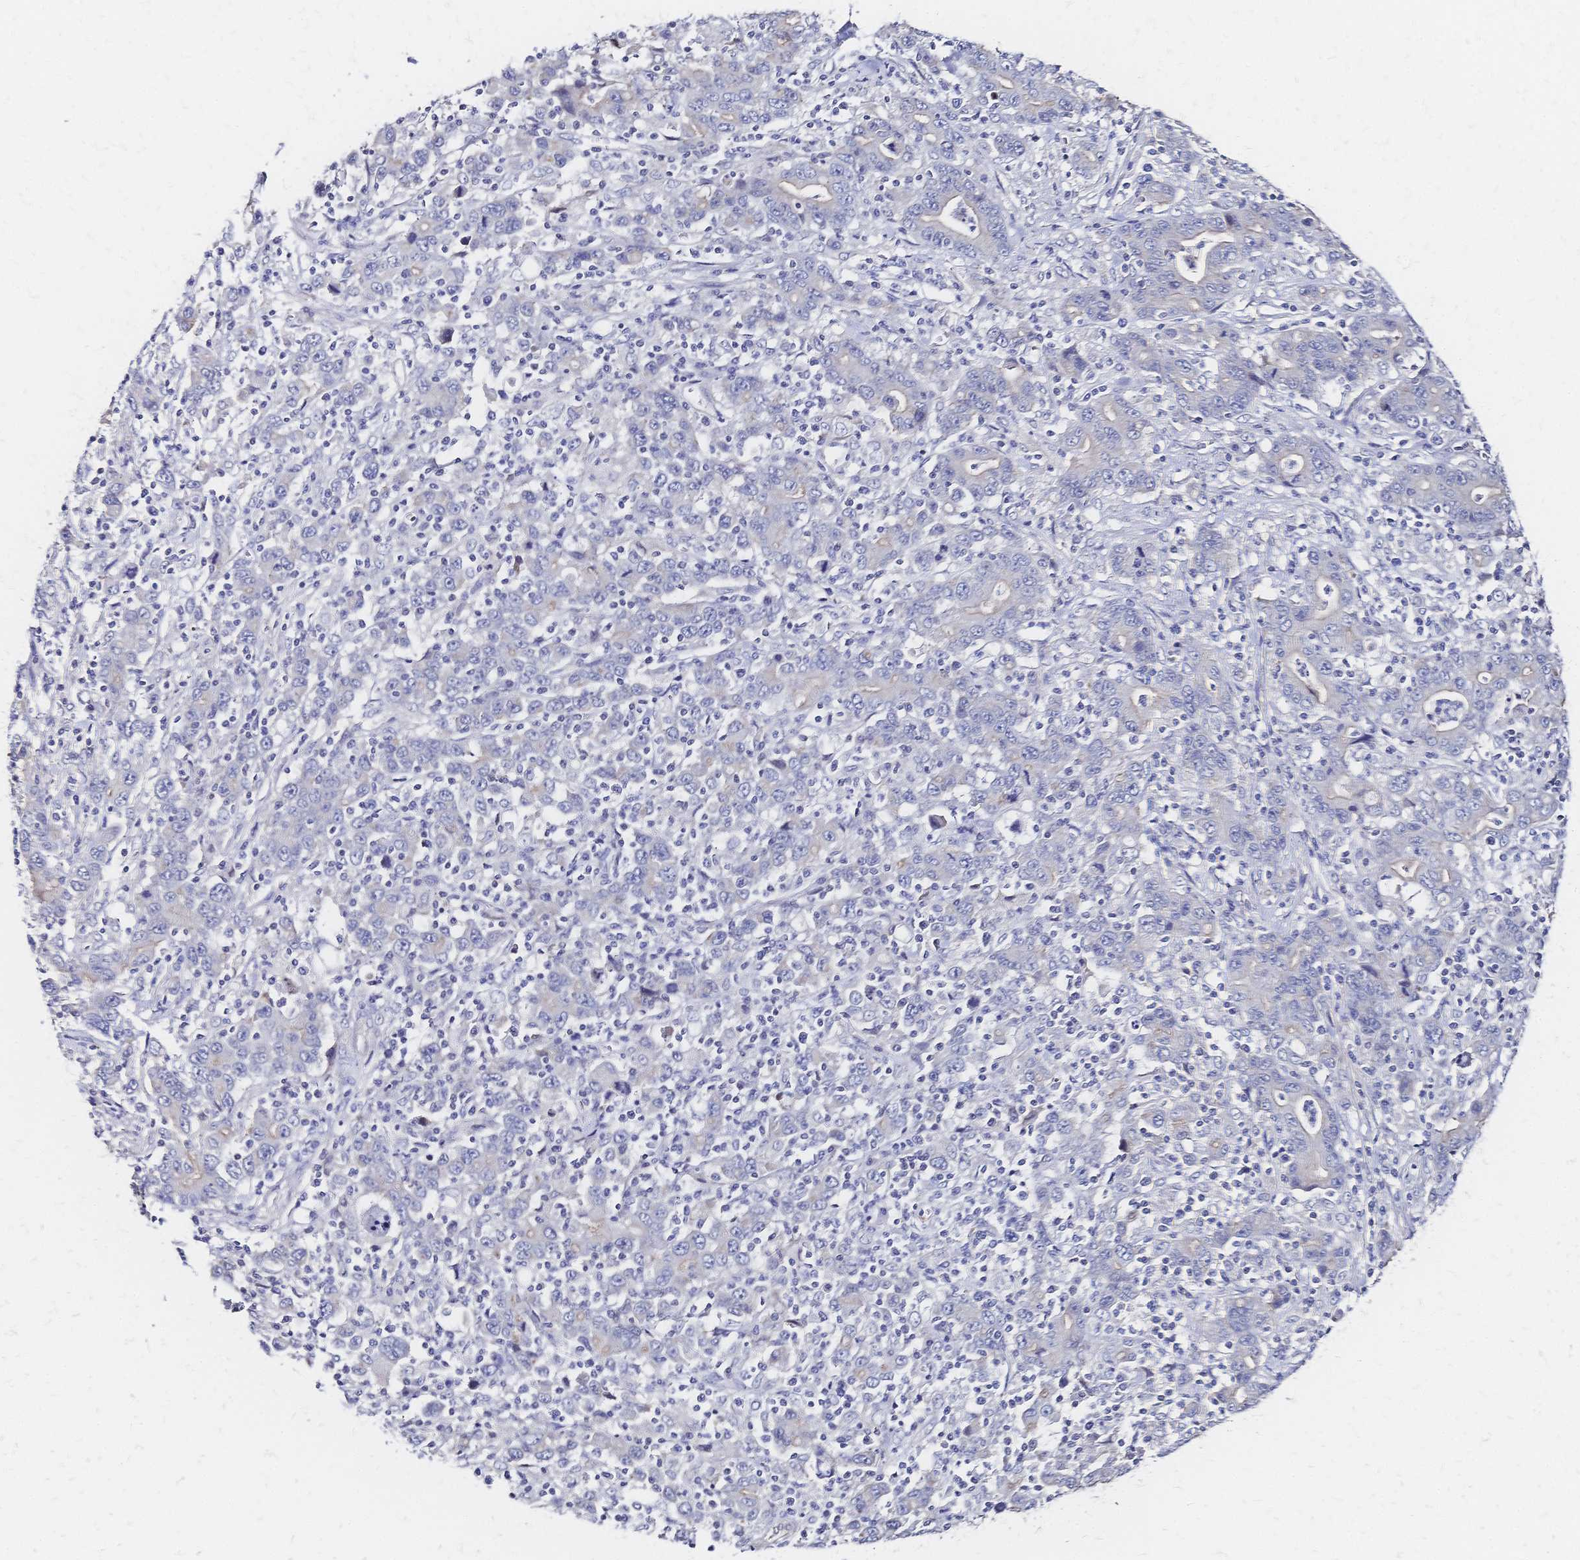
{"staining": {"intensity": "negative", "quantity": "none", "location": "none"}, "tissue": "stomach cancer", "cell_type": "Tumor cells", "image_type": "cancer", "snomed": [{"axis": "morphology", "description": "Adenocarcinoma, NOS"}, {"axis": "topography", "description": "Stomach, upper"}], "caption": "Immunohistochemistry (IHC) of stomach adenocarcinoma demonstrates no positivity in tumor cells. Brightfield microscopy of IHC stained with DAB (3,3'-diaminobenzidine) (brown) and hematoxylin (blue), captured at high magnification.", "gene": "SLC5A1", "patient": {"sex": "male", "age": 69}}